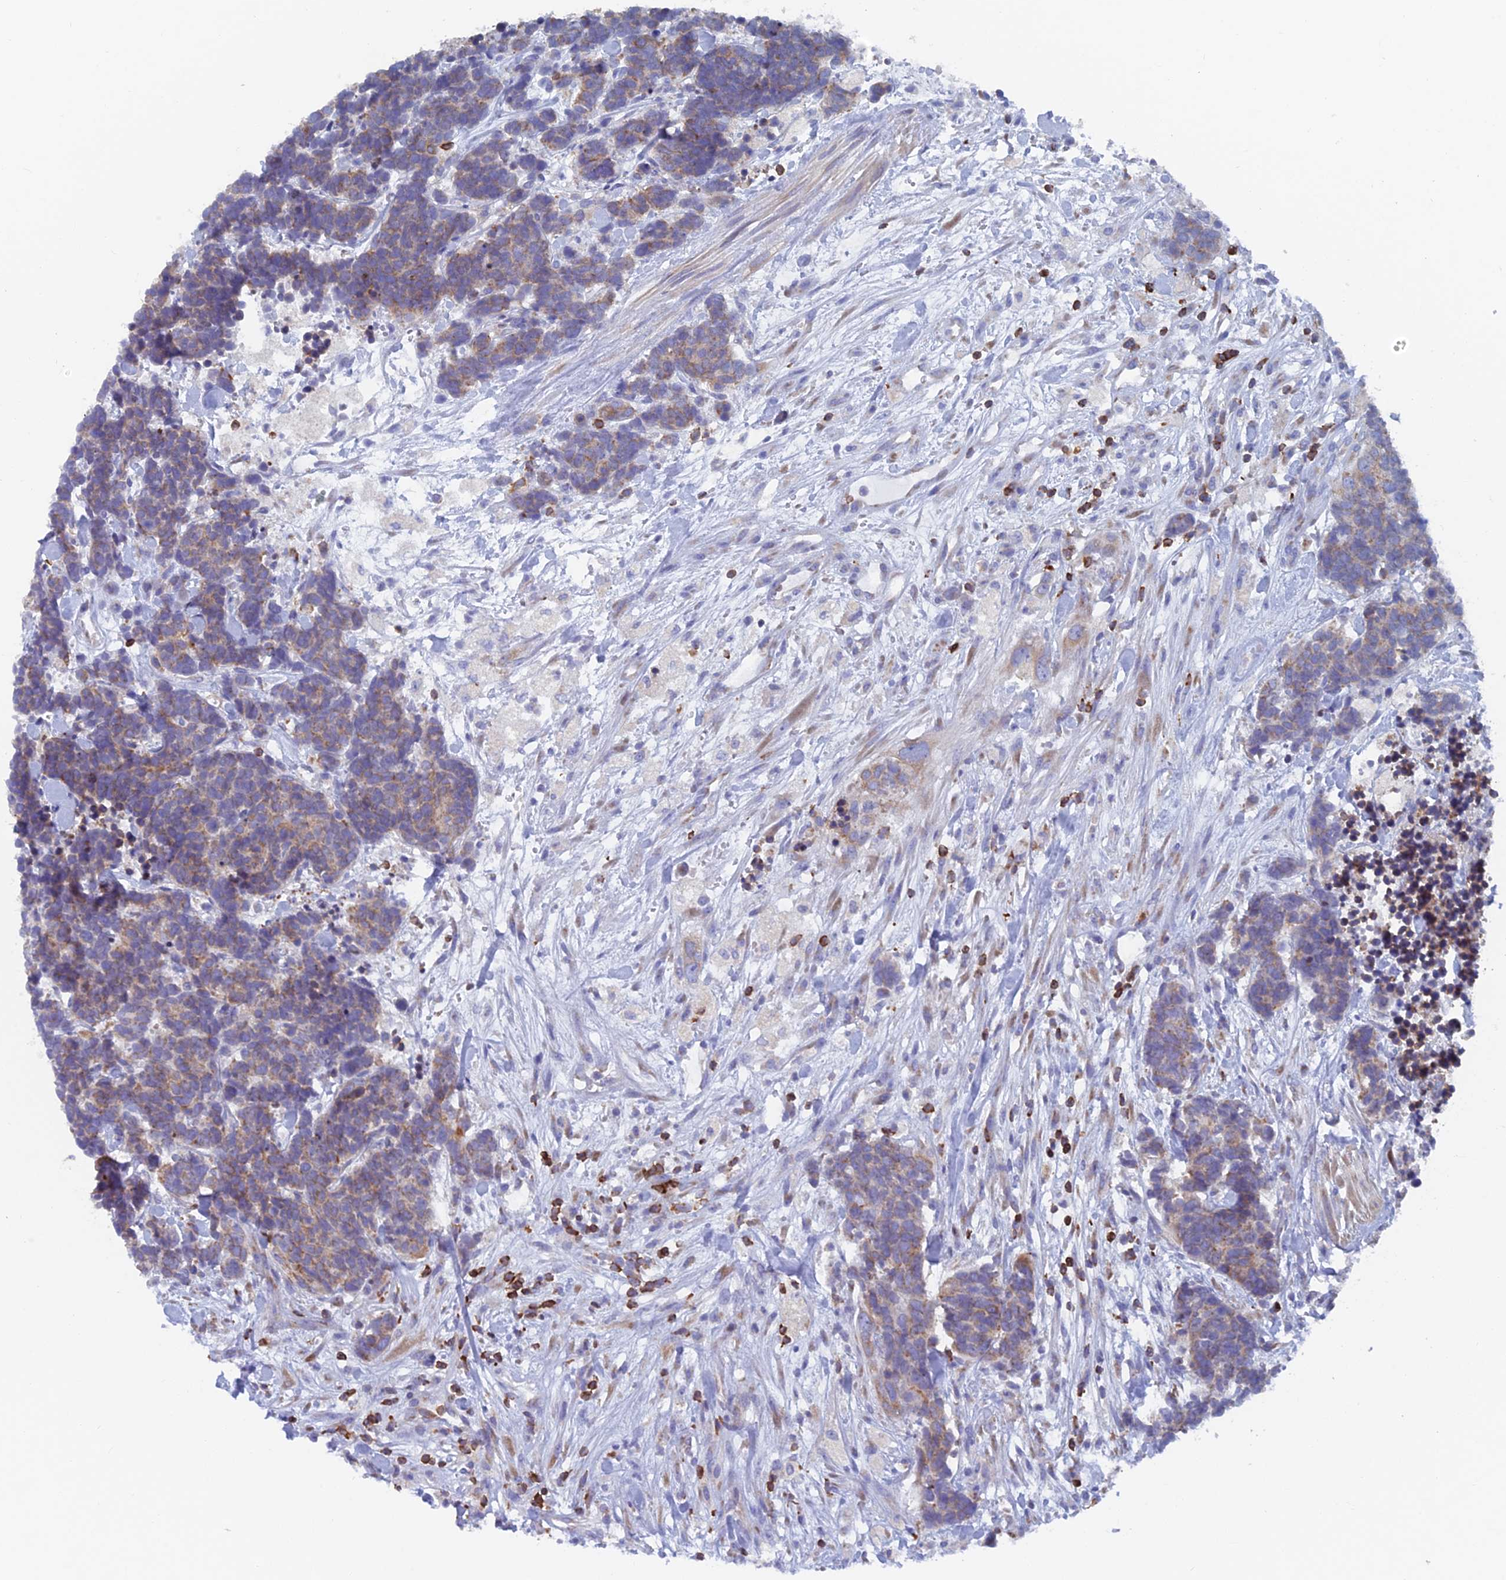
{"staining": {"intensity": "weak", "quantity": ">75%", "location": "cytoplasmic/membranous"}, "tissue": "carcinoid", "cell_type": "Tumor cells", "image_type": "cancer", "snomed": [{"axis": "morphology", "description": "Carcinoma, NOS"}, {"axis": "morphology", "description": "Carcinoid, malignant, NOS"}, {"axis": "topography", "description": "Prostate"}], "caption": "IHC histopathology image of human carcinoid stained for a protein (brown), which displays low levels of weak cytoplasmic/membranous positivity in approximately >75% of tumor cells.", "gene": "ABI3BP", "patient": {"sex": "male", "age": 57}}